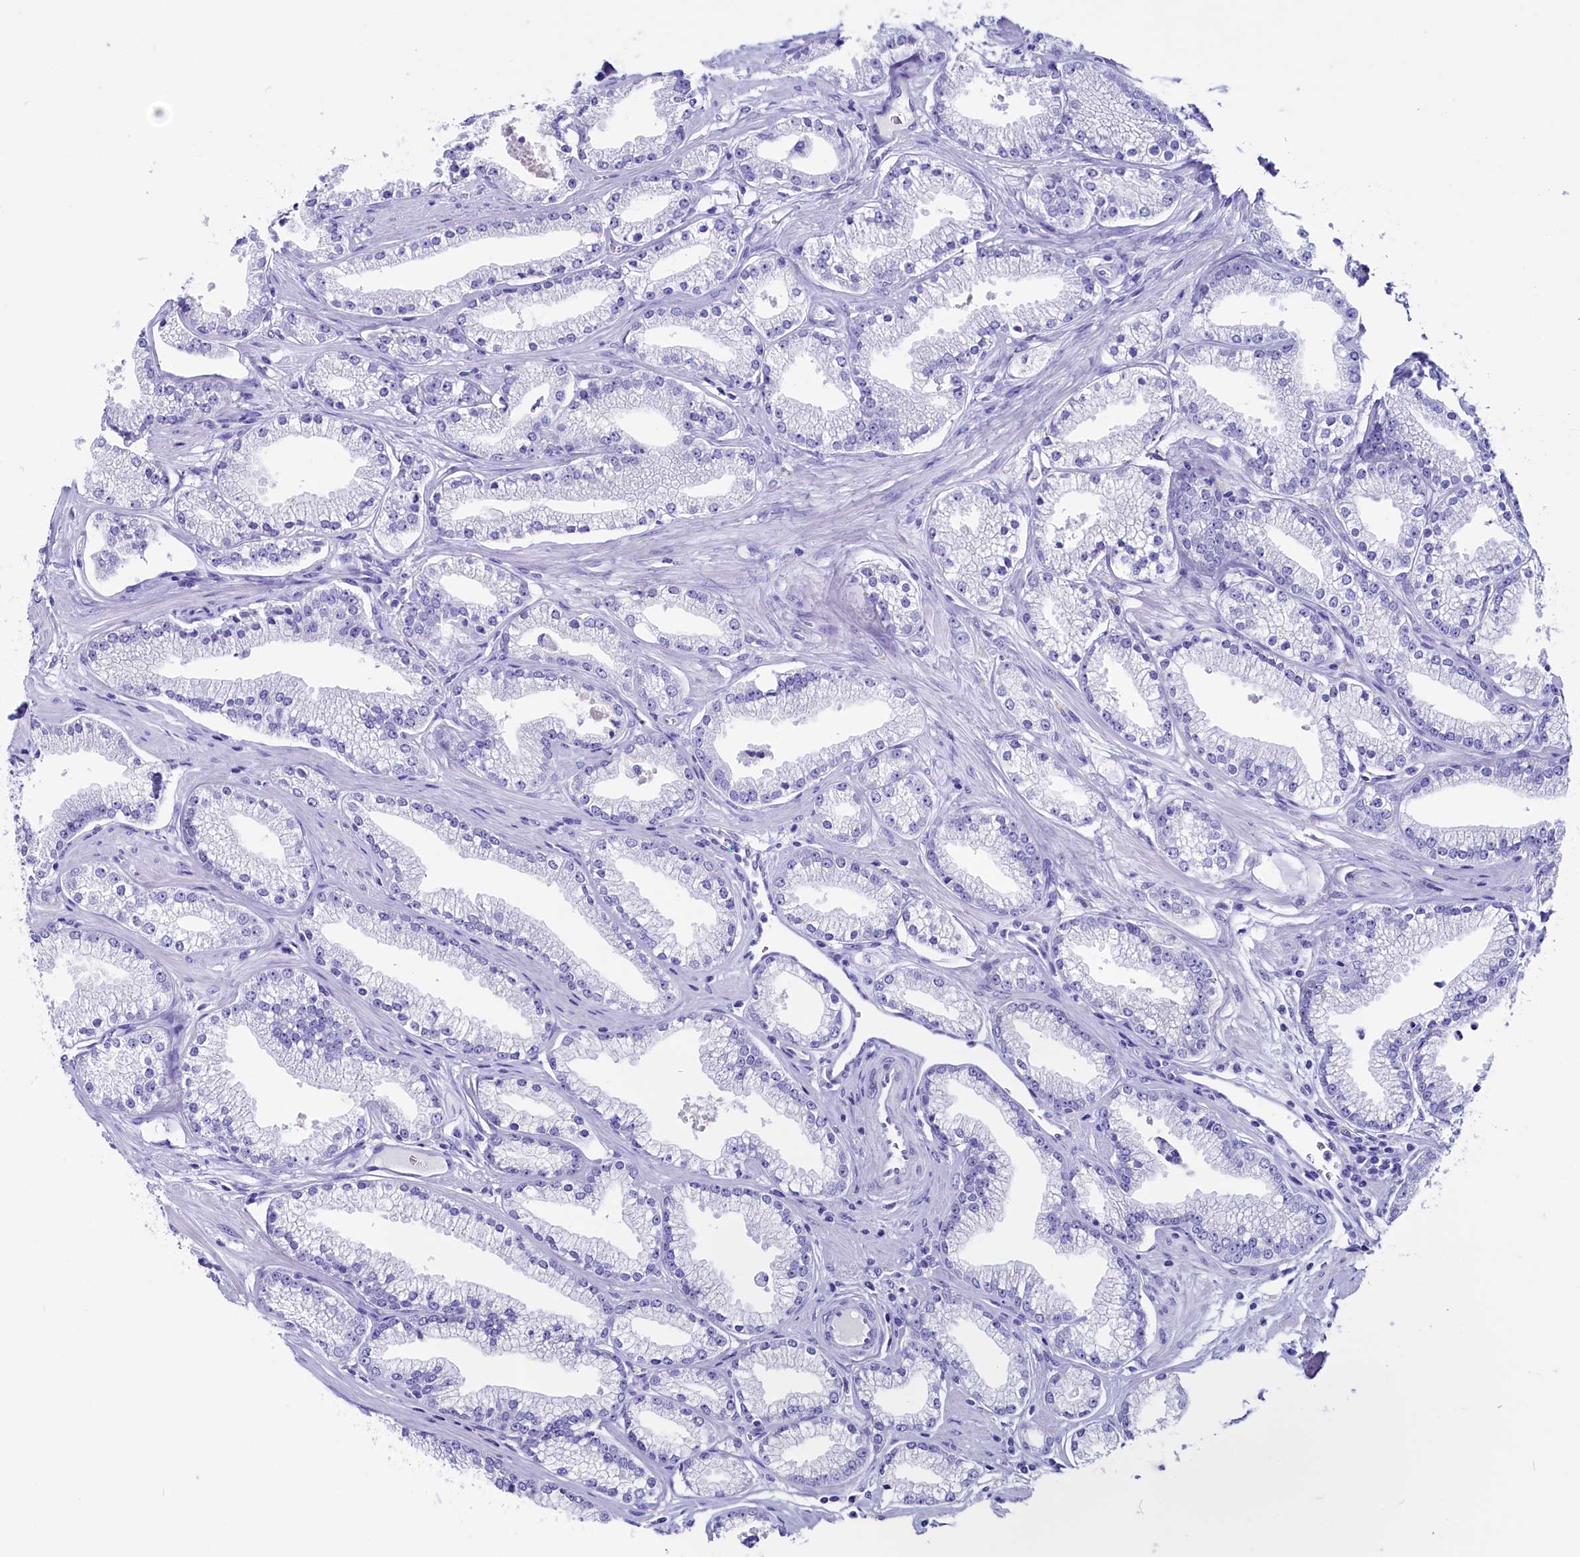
{"staining": {"intensity": "negative", "quantity": "none", "location": "none"}, "tissue": "prostate cancer", "cell_type": "Tumor cells", "image_type": "cancer", "snomed": [{"axis": "morphology", "description": "Adenocarcinoma, High grade"}, {"axis": "topography", "description": "Prostate"}], "caption": "Immunohistochemistry (IHC) of prostate cancer (high-grade adenocarcinoma) shows no positivity in tumor cells.", "gene": "ANKRD29", "patient": {"sex": "male", "age": 67}}